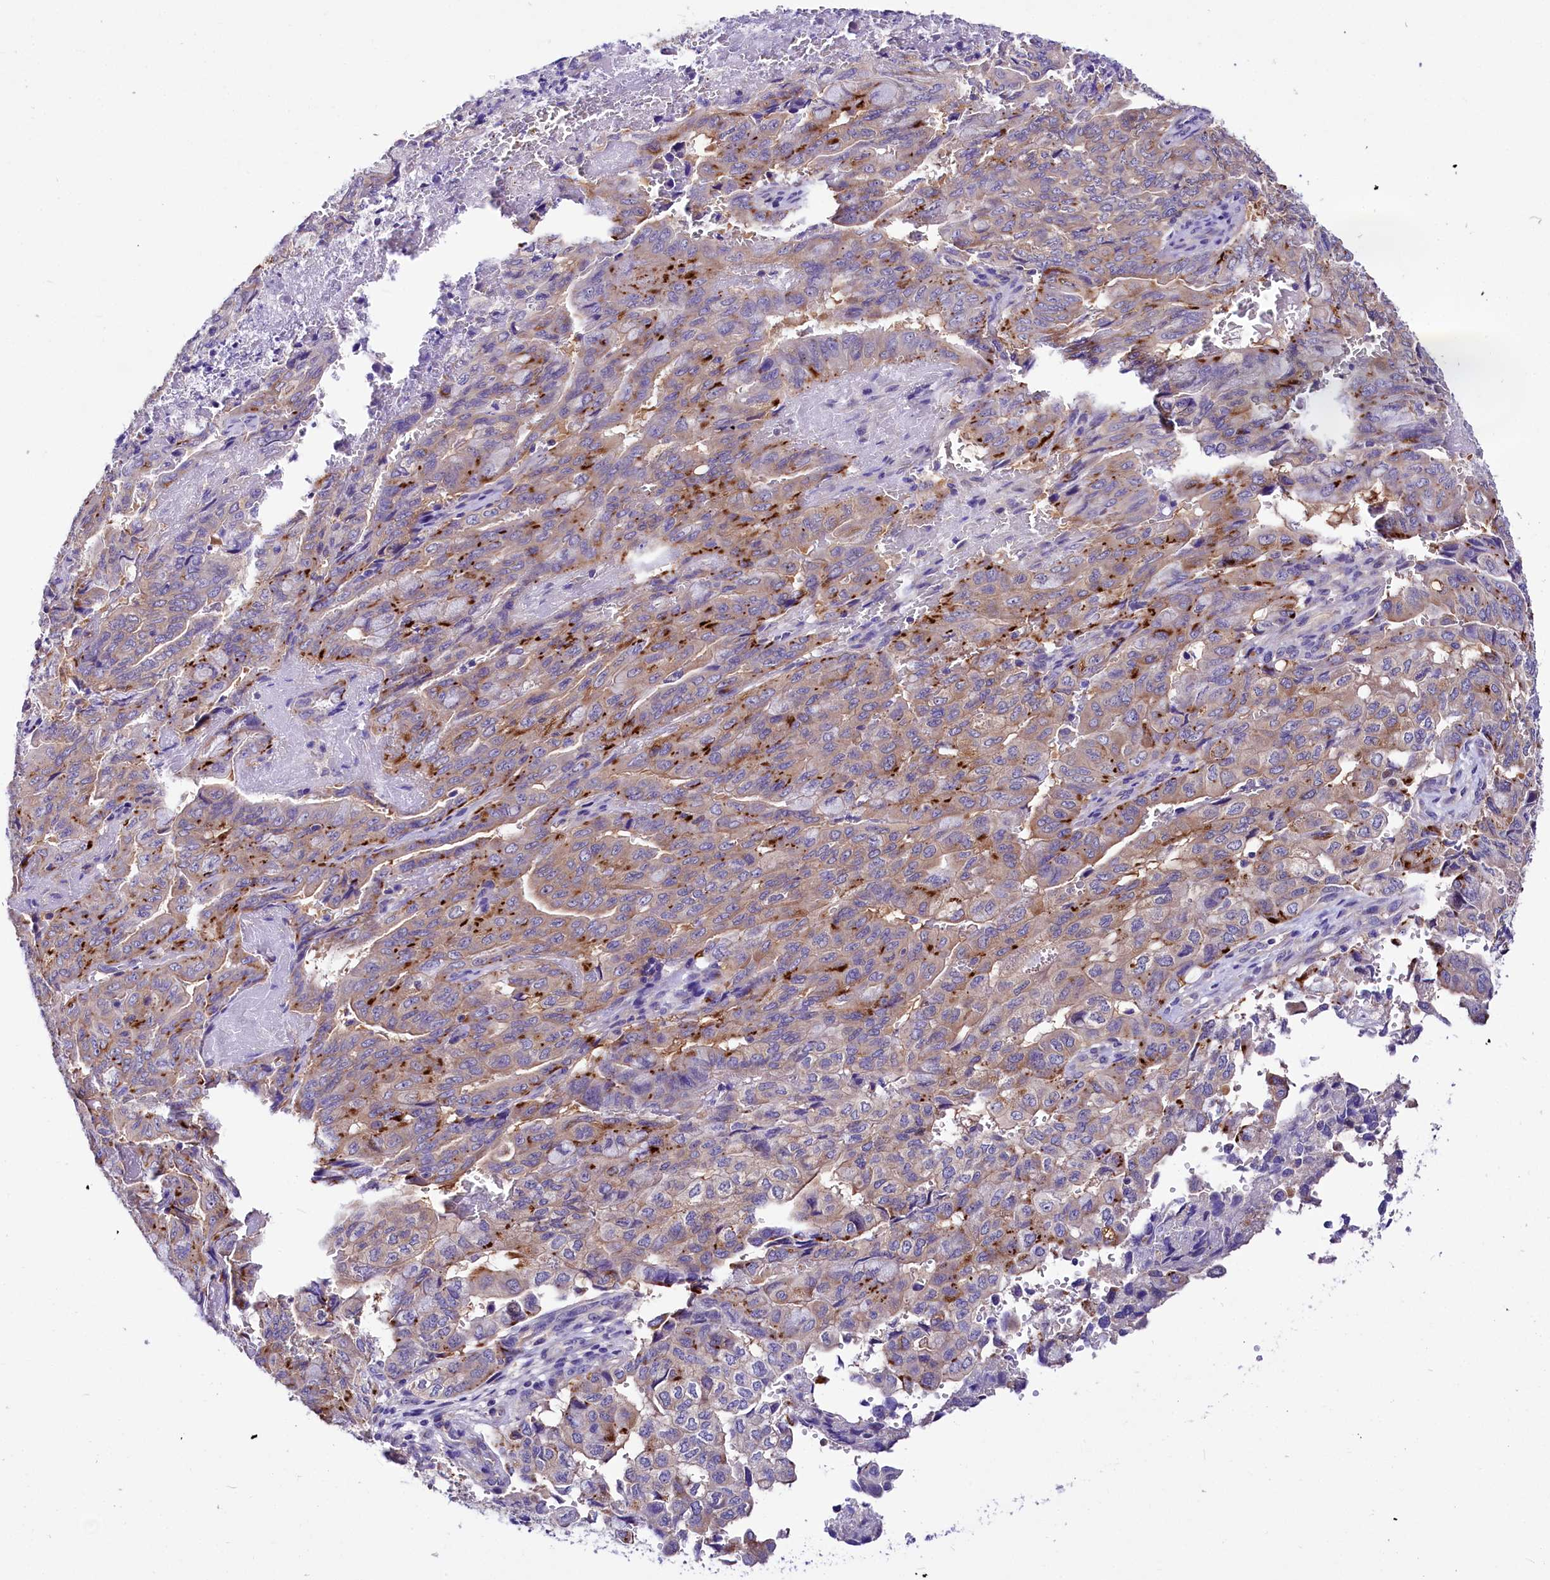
{"staining": {"intensity": "moderate", "quantity": "<25%", "location": "cytoplasmic/membranous"}, "tissue": "pancreatic cancer", "cell_type": "Tumor cells", "image_type": "cancer", "snomed": [{"axis": "morphology", "description": "Adenocarcinoma, NOS"}, {"axis": "topography", "description": "Pancreas"}], "caption": "The image displays a brown stain indicating the presence of a protein in the cytoplasmic/membranous of tumor cells in pancreatic cancer (adenocarcinoma). Immunohistochemistry stains the protein of interest in brown and the nuclei are stained blue.", "gene": "ABHD5", "patient": {"sex": "male", "age": 51}}